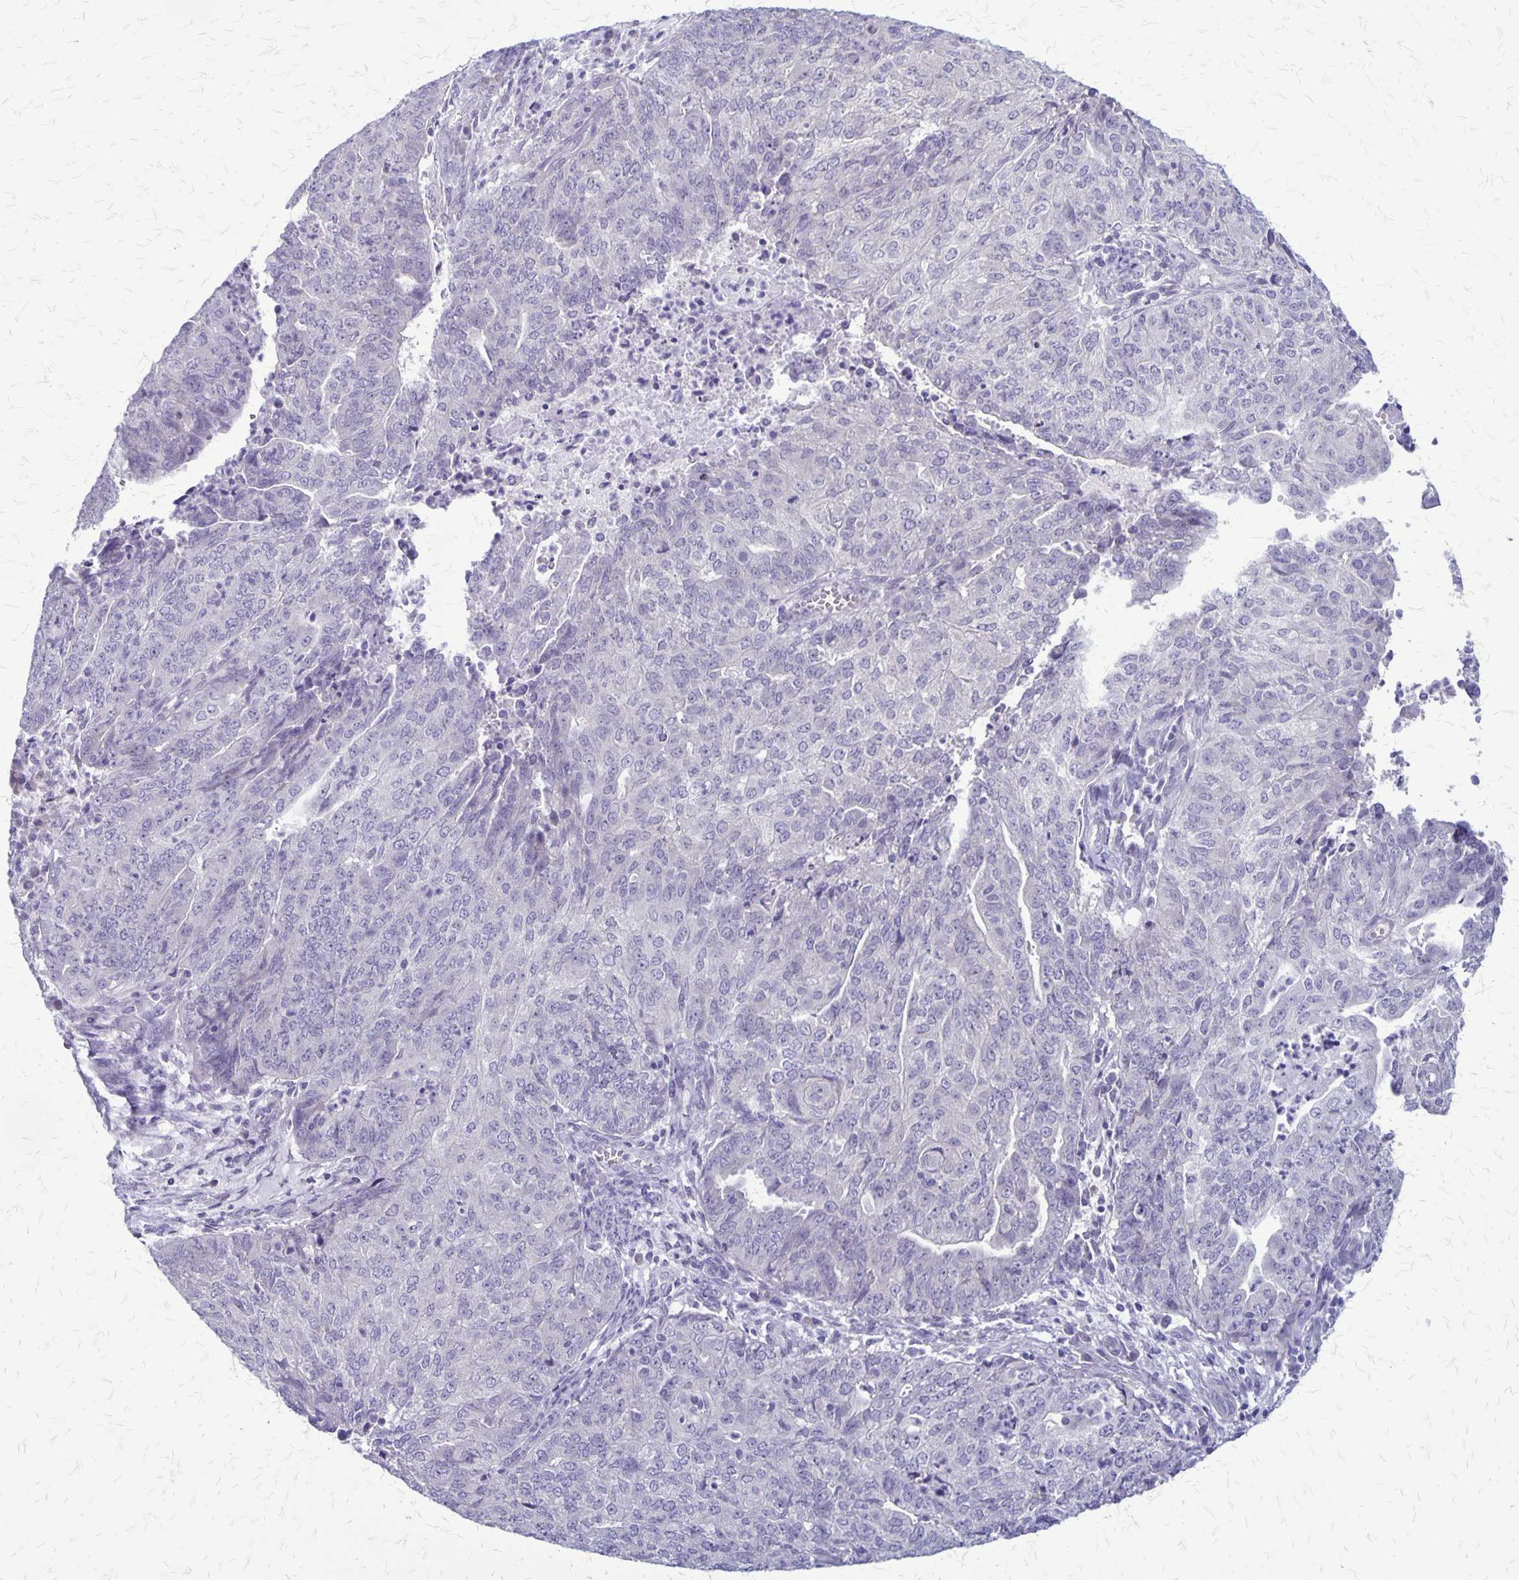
{"staining": {"intensity": "negative", "quantity": "none", "location": "none"}, "tissue": "endometrial cancer", "cell_type": "Tumor cells", "image_type": "cancer", "snomed": [{"axis": "morphology", "description": "Adenocarcinoma, NOS"}, {"axis": "topography", "description": "Endometrium"}], "caption": "Tumor cells show no significant positivity in adenocarcinoma (endometrial).", "gene": "PLXNB3", "patient": {"sex": "female", "age": 82}}